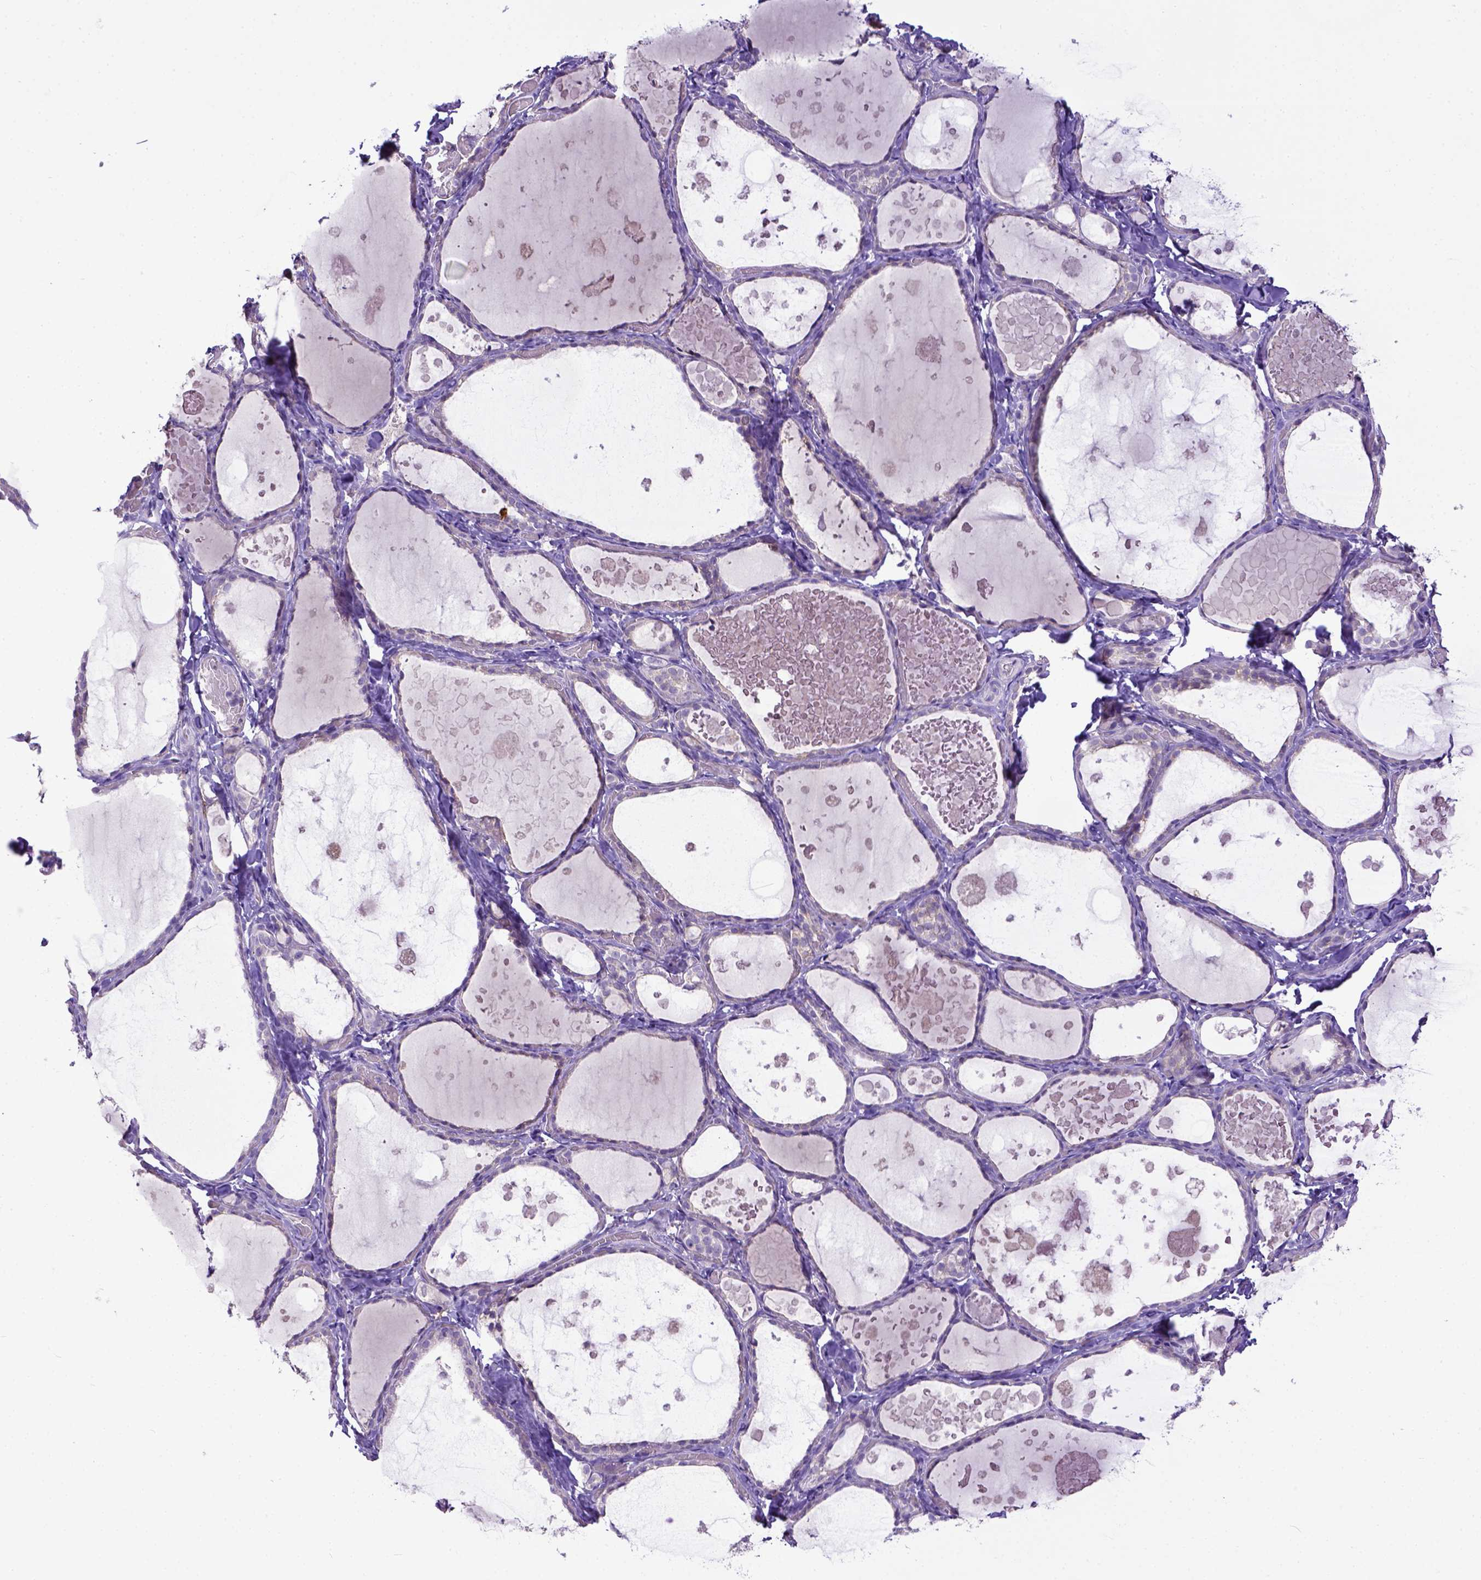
{"staining": {"intensity": "negative", "quantity": "none", "location": "none"}, "tissue": "thyroid gland", "cell_type": "Glandular cells", "image_type": "normal", "snomed": [{"axis": "morphology", "description": "Normal tissue, NOS"}, {"axis": "topography", "description": "Thyroid gland"}], "caption": "This is an immunohistochemistry image of unremarkable human thyroid gland. There is no positivity in glandular cells.", "gene": "KIT", "patient": {"sex": "female", "age": 56}}